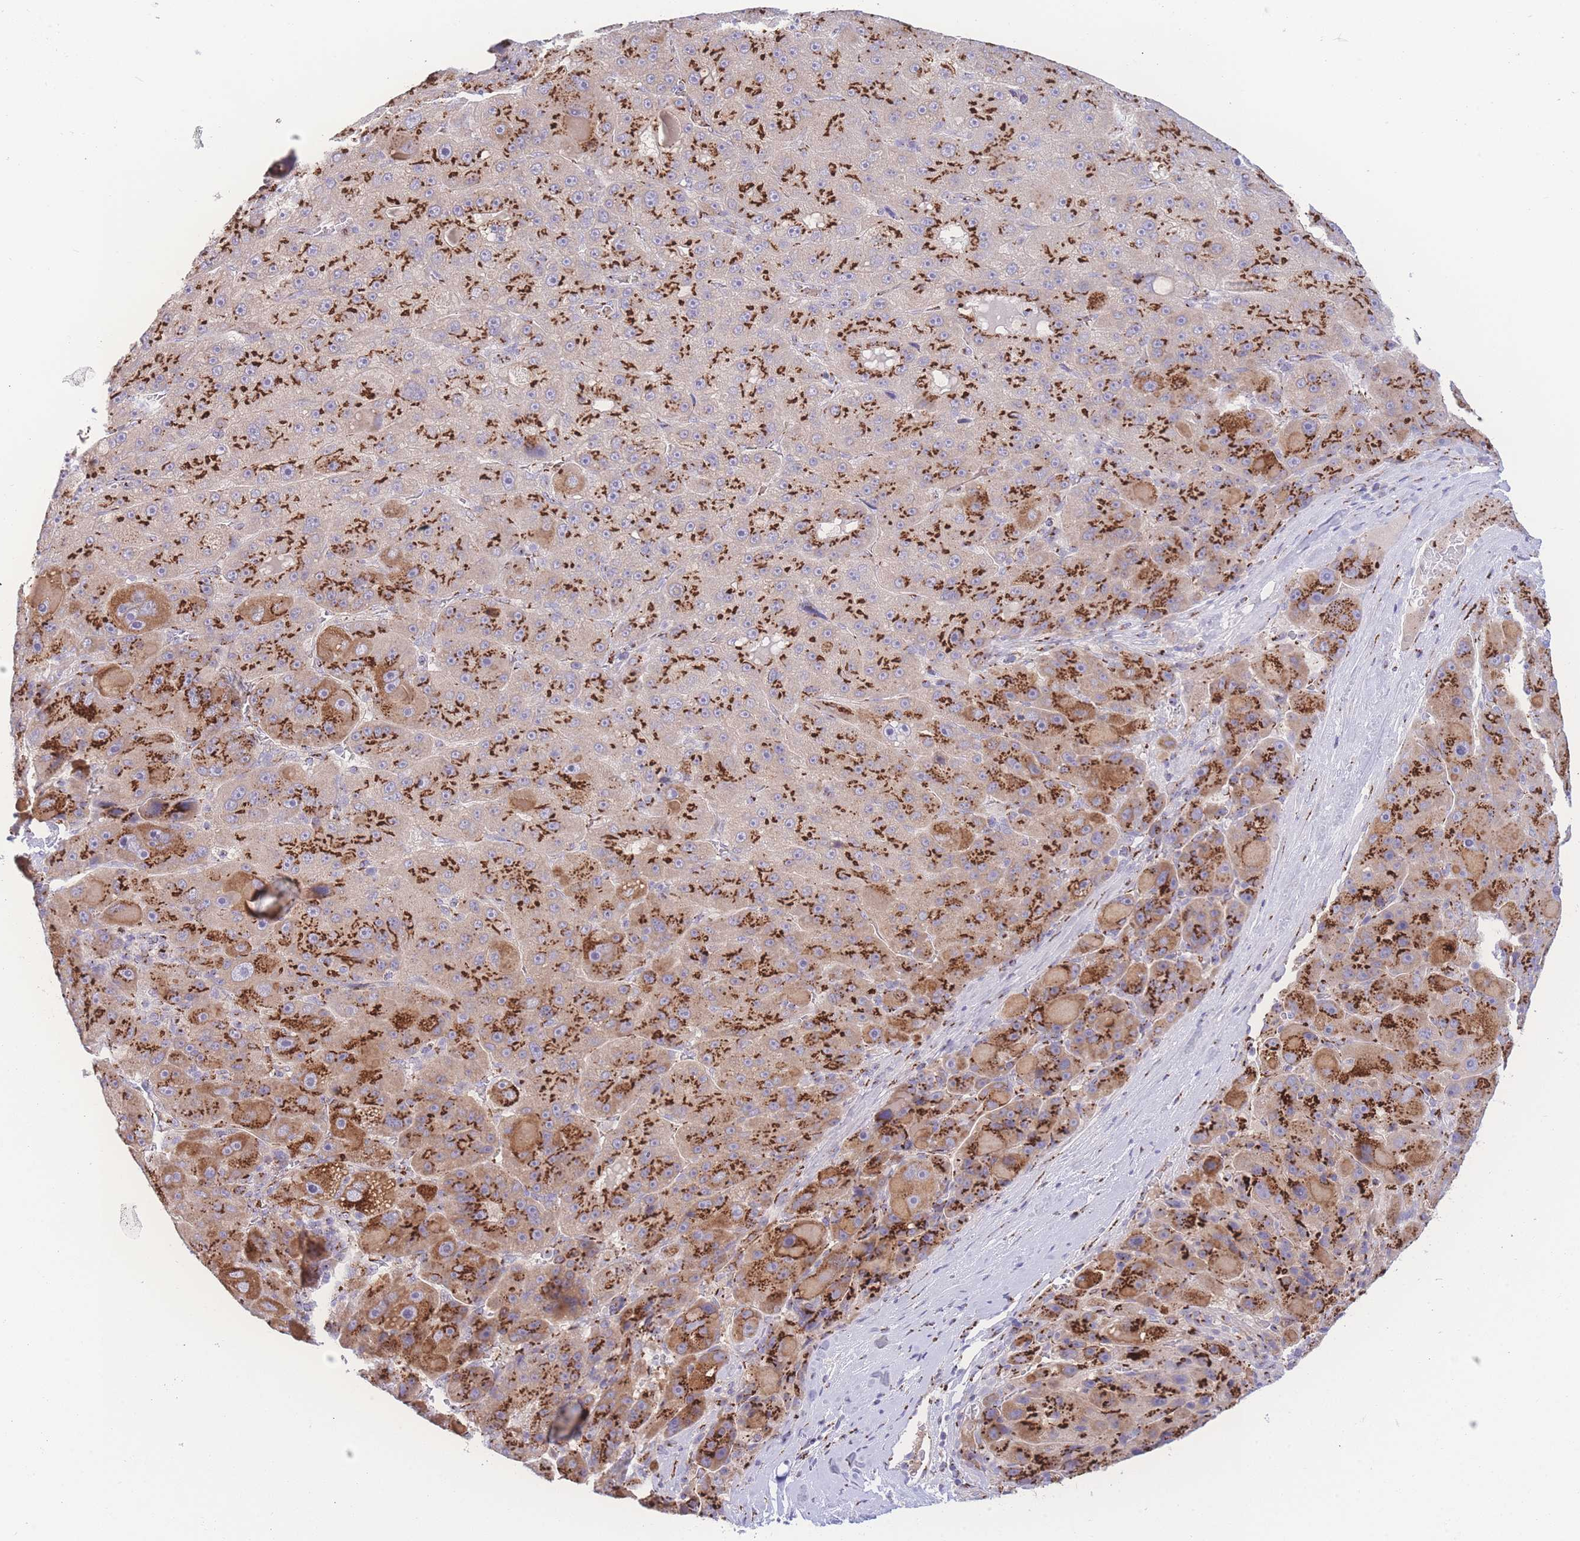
{"staining": {"intensity": "strong", "quantity": ">75%", "location": "cytoplasmic/membranous"}, "tissue": "liver cancer", "cell_type": "Tumor cells", "image_type": "cancer", "snomed": [{"axis": "morphology", "description": "Carcinoma, Hepatocellular, NOS"}, {"axis": "topography", "description": "Liver"}], "caption": "Immunohistochemical staining of human liver cancer displays strong cytoplasmic/membranous protein expression in approximately >75% of tumor cells.", "gene": "GOLM2", "patient": {"sex": "male", "age": 76}}